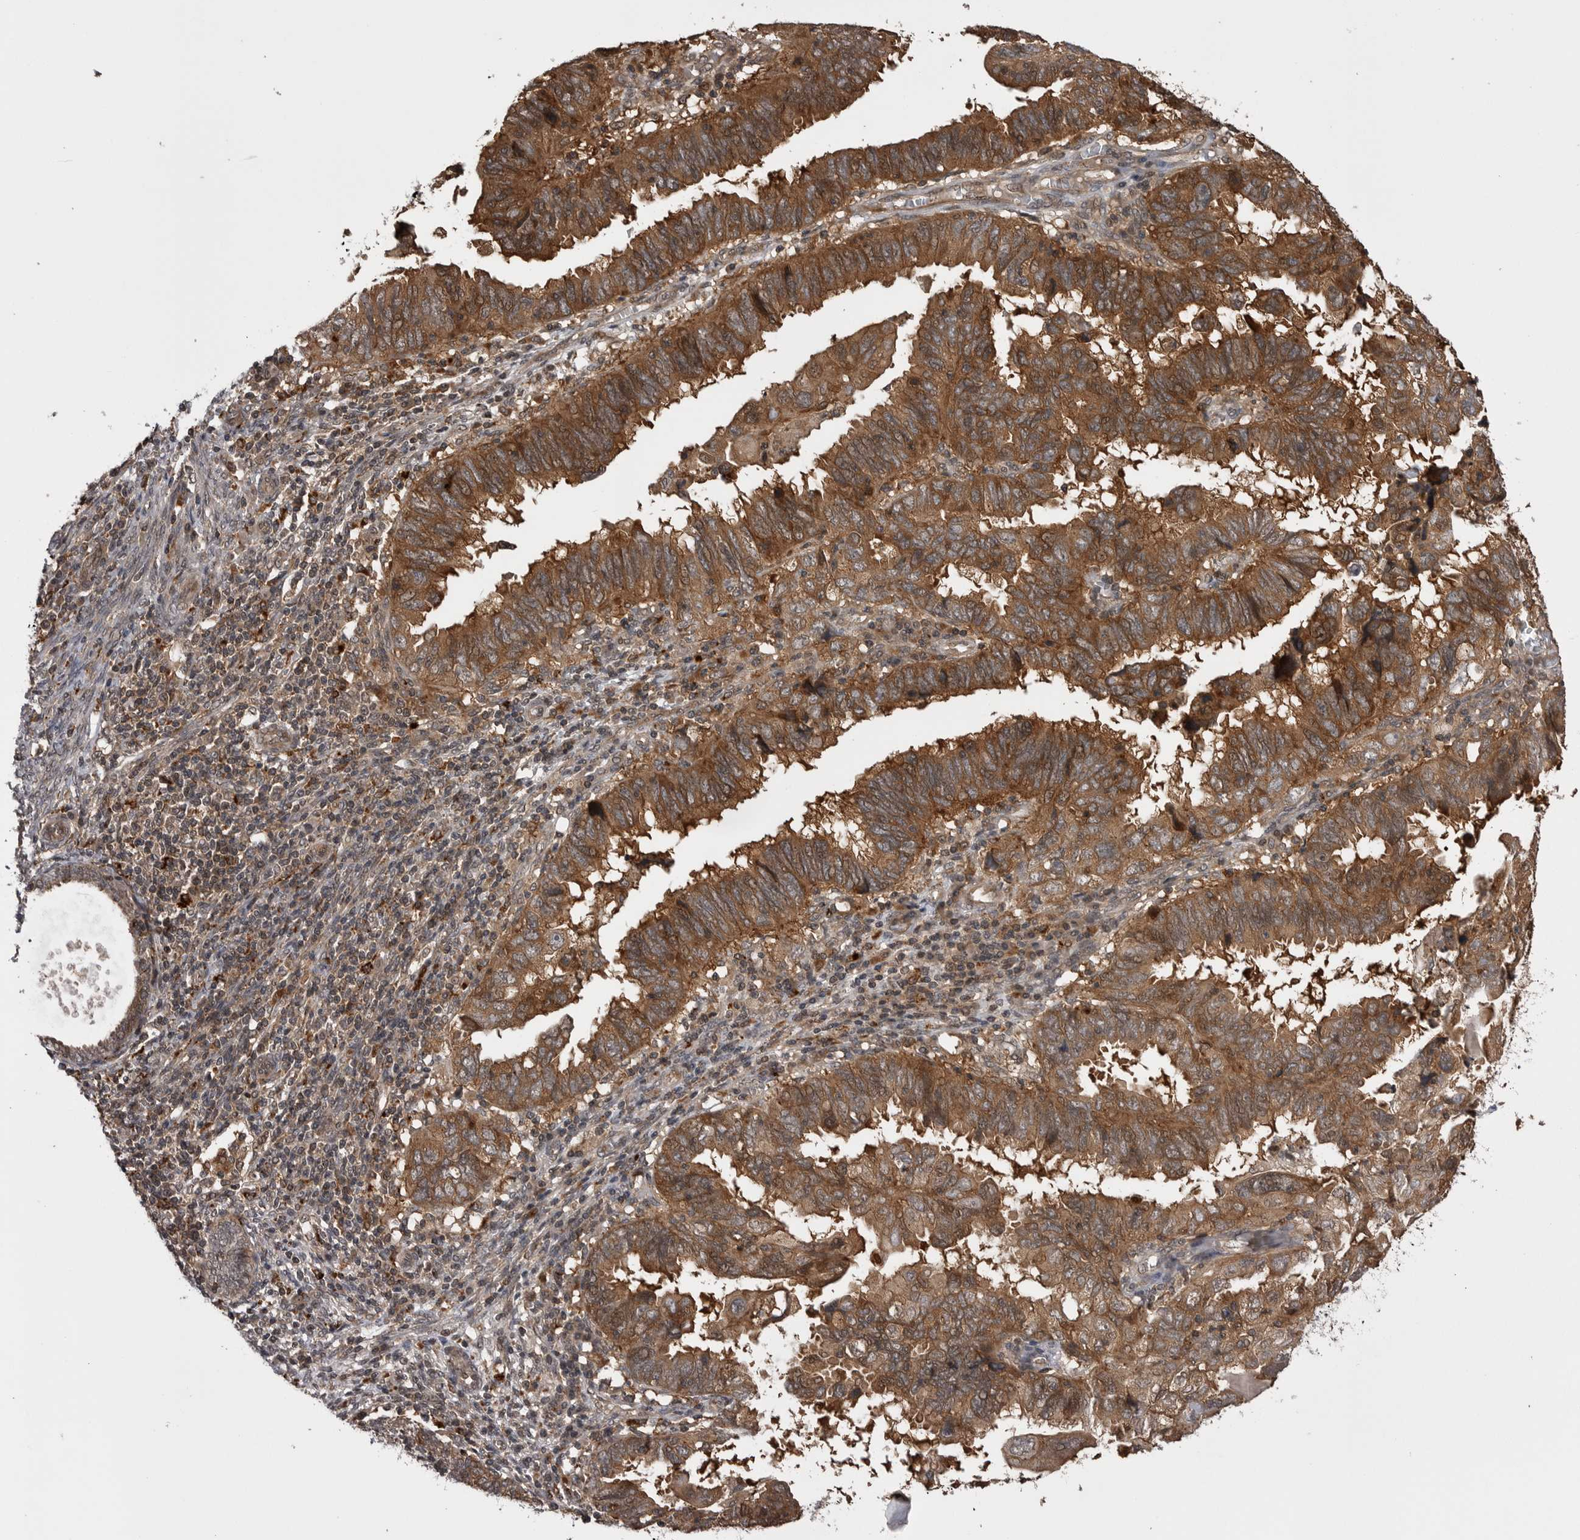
{"staining": {"intensity": "moderate", "quantity": ">75%", "location": "cytoplasmic/membranous"}, "tissue": "endometrial cancer", "cell_type": "Tumor cells", "image_type": "cancer", "snomed": [{"axis": "morphology", "description": "Adenocarcinoma, NOS"}, {"axis": "topography", "description": "Uterus"}], "caption": "This histopathology image reveals immunohistochemistry (IHC) staining of endometrial cancer, with medium moderate cytoplasmic/membranous positivity in approximately >75% of tumor cells.", "gene": "AOAH", "patient": {"sex": "female", "age": 77}}